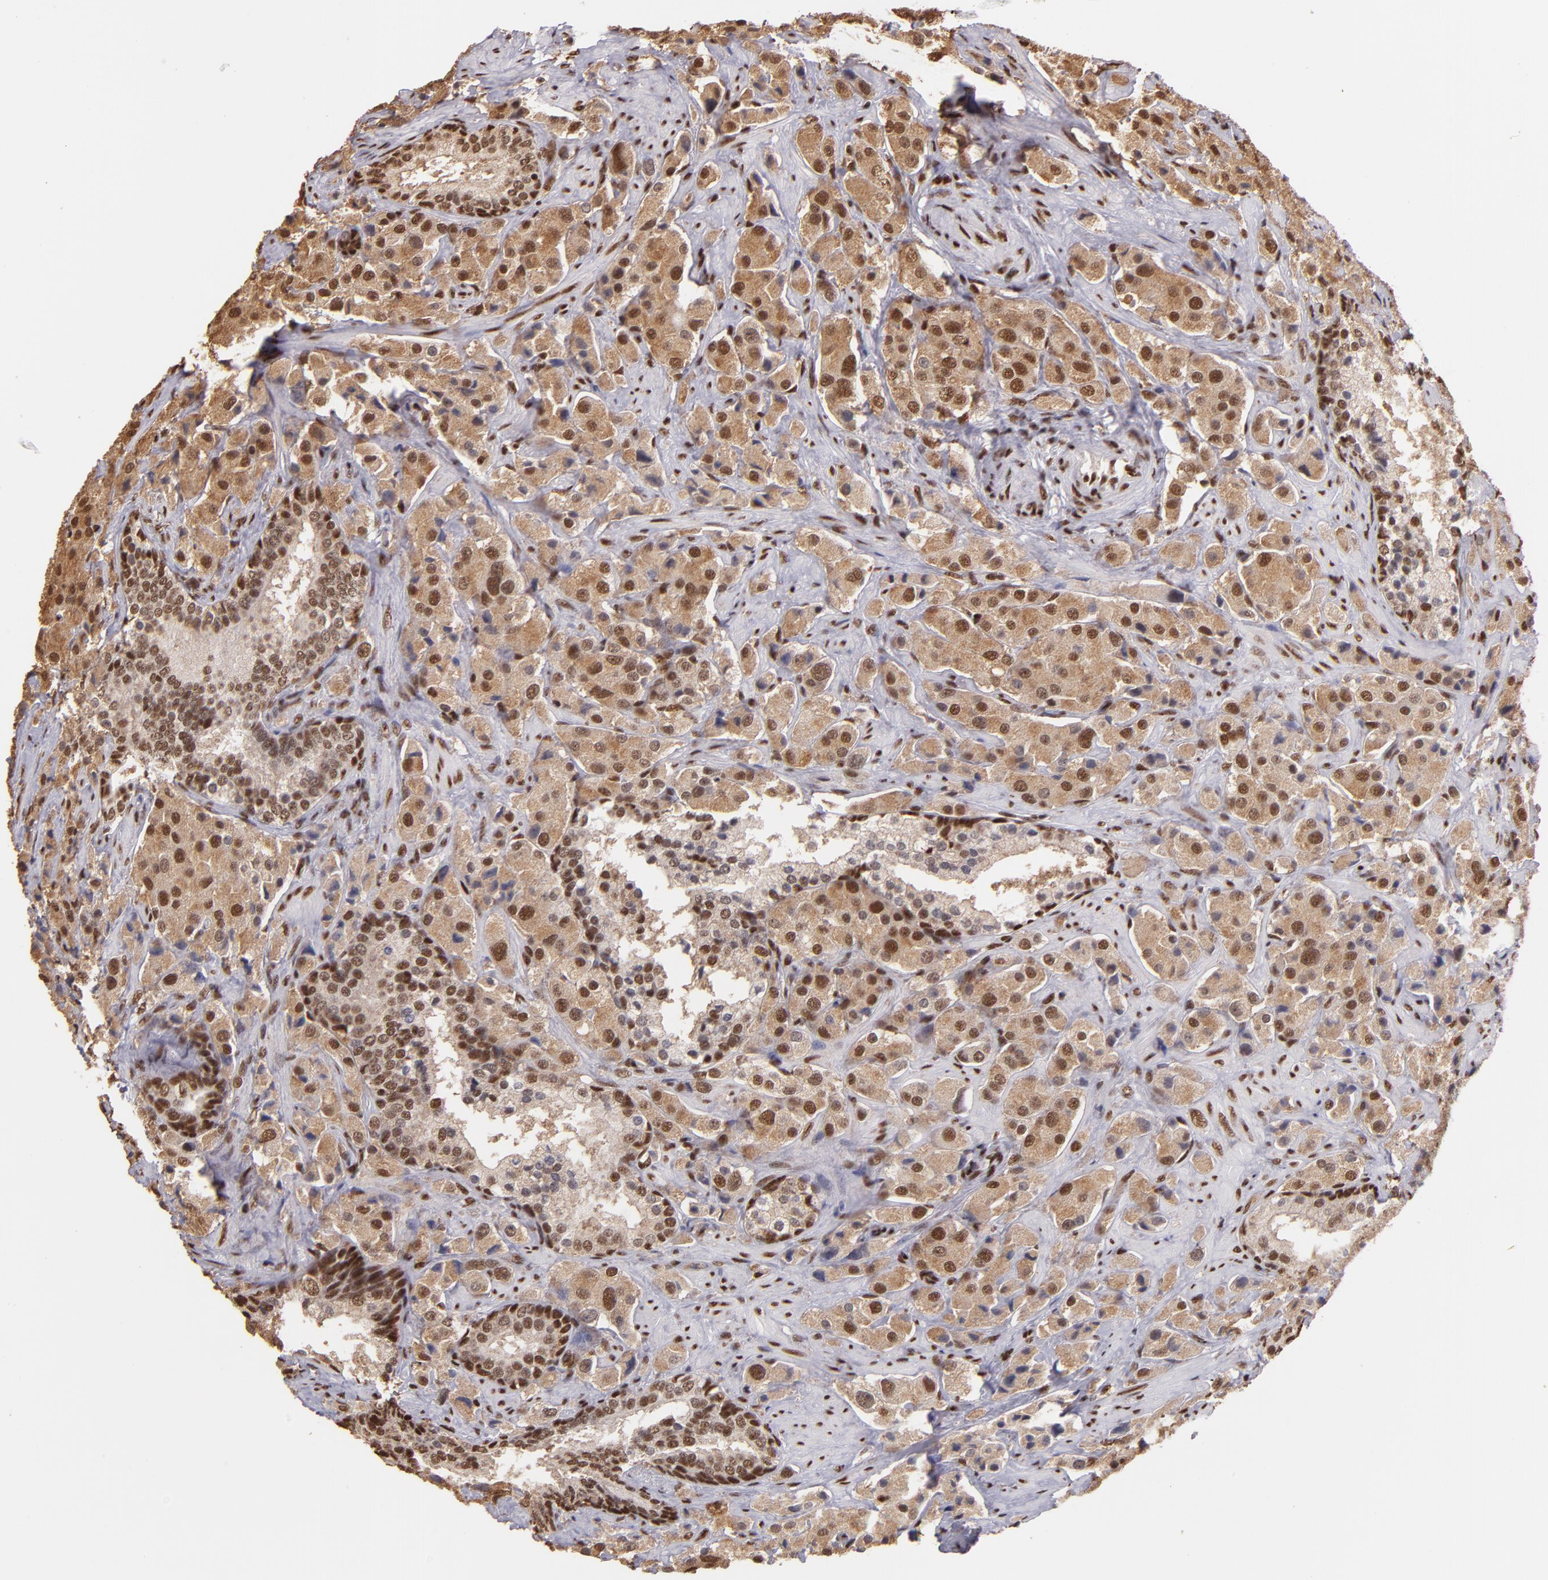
{"staining": {"intensity": "moderate", "quantity": ">75%", "location": "cytoplasmic/membranous,nuclear"}, "tissue": "prostate cancer", "cell_type": "Tumor cells", "image_type": "cancer", "snomed": [{"axis": "morphology", "description": "Adenocarcinoma, Medium grade"}, {"axis": "topography", "description": "Prostate"}], "caption": "This is an image of immunohistochemistry (IHC) staining of prostate medium-grade adenocarcinoma, which shows moderate positivity in the cytoplasmic/membranous and nuclear of tumor cells.", "gene": "SP1", "patient": {"sex": "male", "age": 70}}